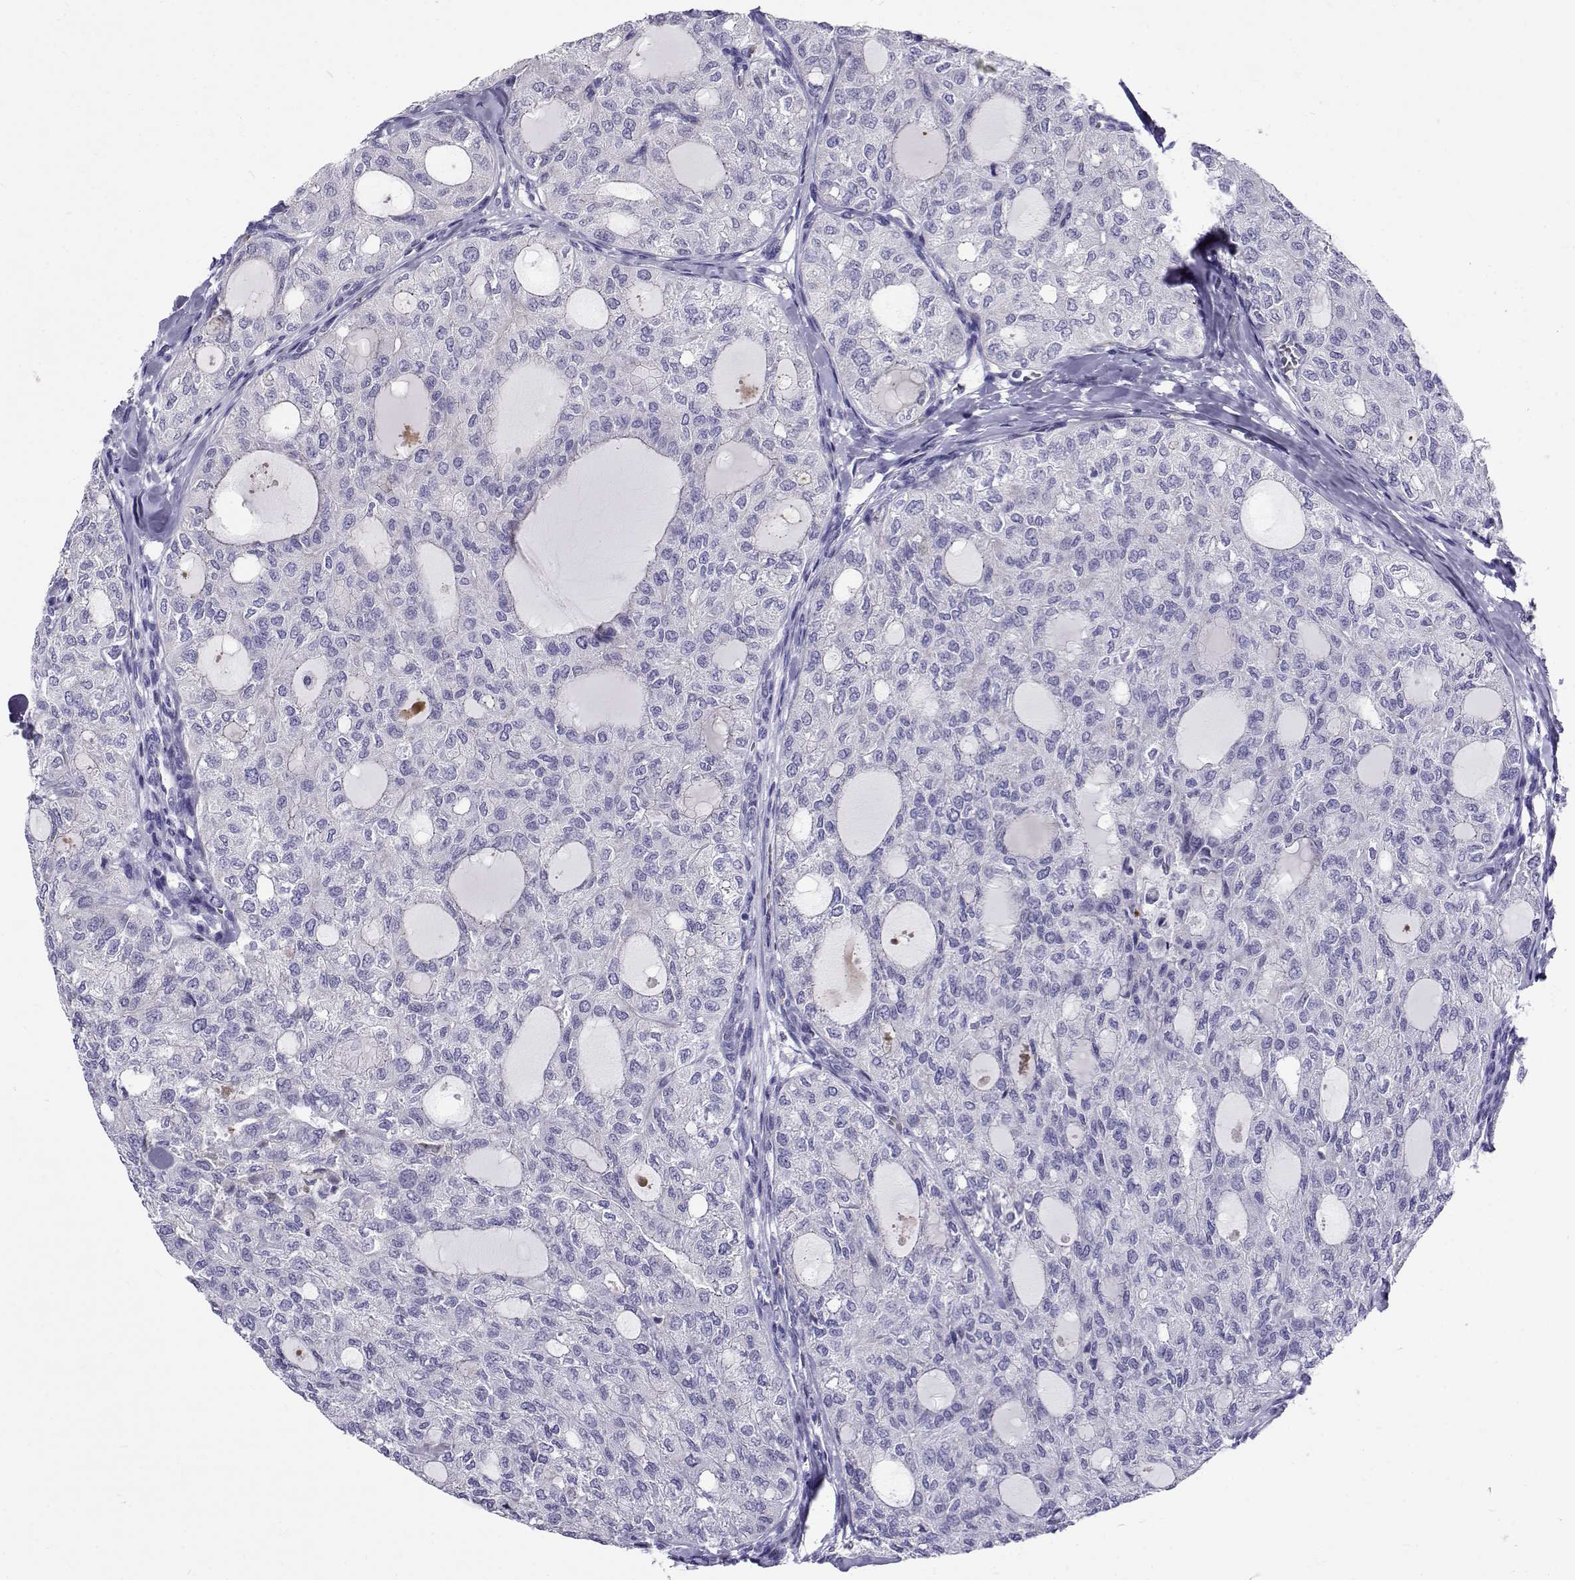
{"staining": {"intensity": "negative", "quantity": "none", "location": "none"}, "tissue": "thyroid cancer", "cell_type": "Tumor cells", "image_type": "cancer", "snomed": [{"axis": "morphology", "description": "Follicular adenoma carcinoma, NOS"}, {"axis": "topography", "description": "Thyroid gland"}], "caption": "IHC micrograph of neoplastic tissue: follicular adenoma carcinoma (thyroid) stained with DAB (3,3'-diaminobenzidine) exhibits no significant protein positivity in tumor cells. The staining was performed using DAB to visualize the protein expression in brown, while the nuclei were stained in blue with hematoxylin (Magnification: 20x).", "gene": "IGSF1", "patient": {"sex": "male", "age": 75}}